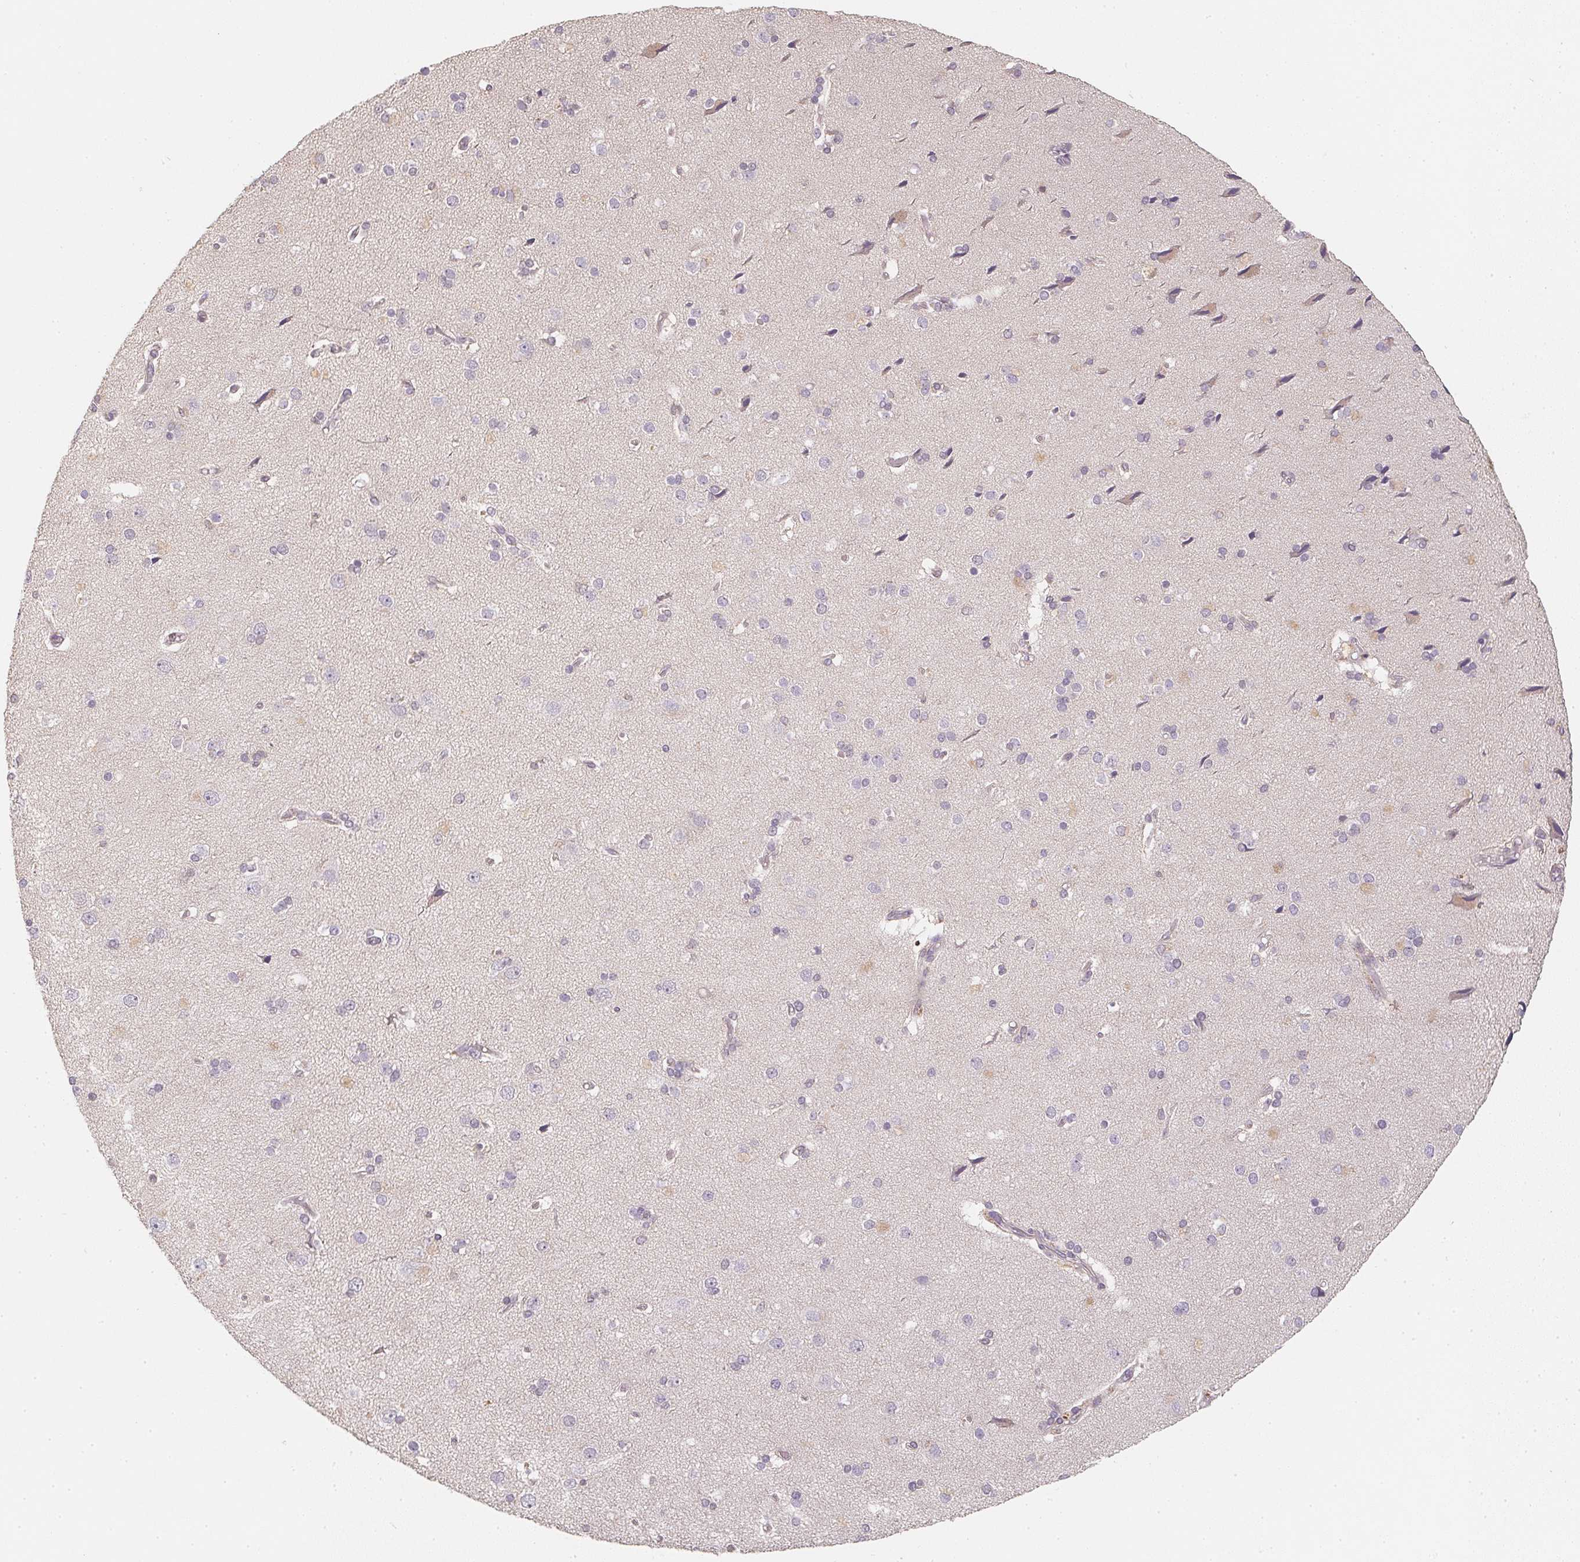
{"staining": {"intensity": "weak", "quantity": "<25%", "location": "cytoplasmic/membranous"}, "tissue": "cerebral cortex", "cell_type": "Endothelial cells", "image_type": "normal", "snomed": [{"axis": "morphology", "description": "Normal tissue, NOS"}, {"axis": "morphology", "description": "Glioma, malignant, High grade"}, {"axis": "topography", "description": "Cerebral cortex"}], "caption": "Immunohistochemical staining of unremarkable cerebral cortex displays no significant staining in endothelial cells.", "gene": "SOAT1", "patient": {"sex": "male", "age": 71}}